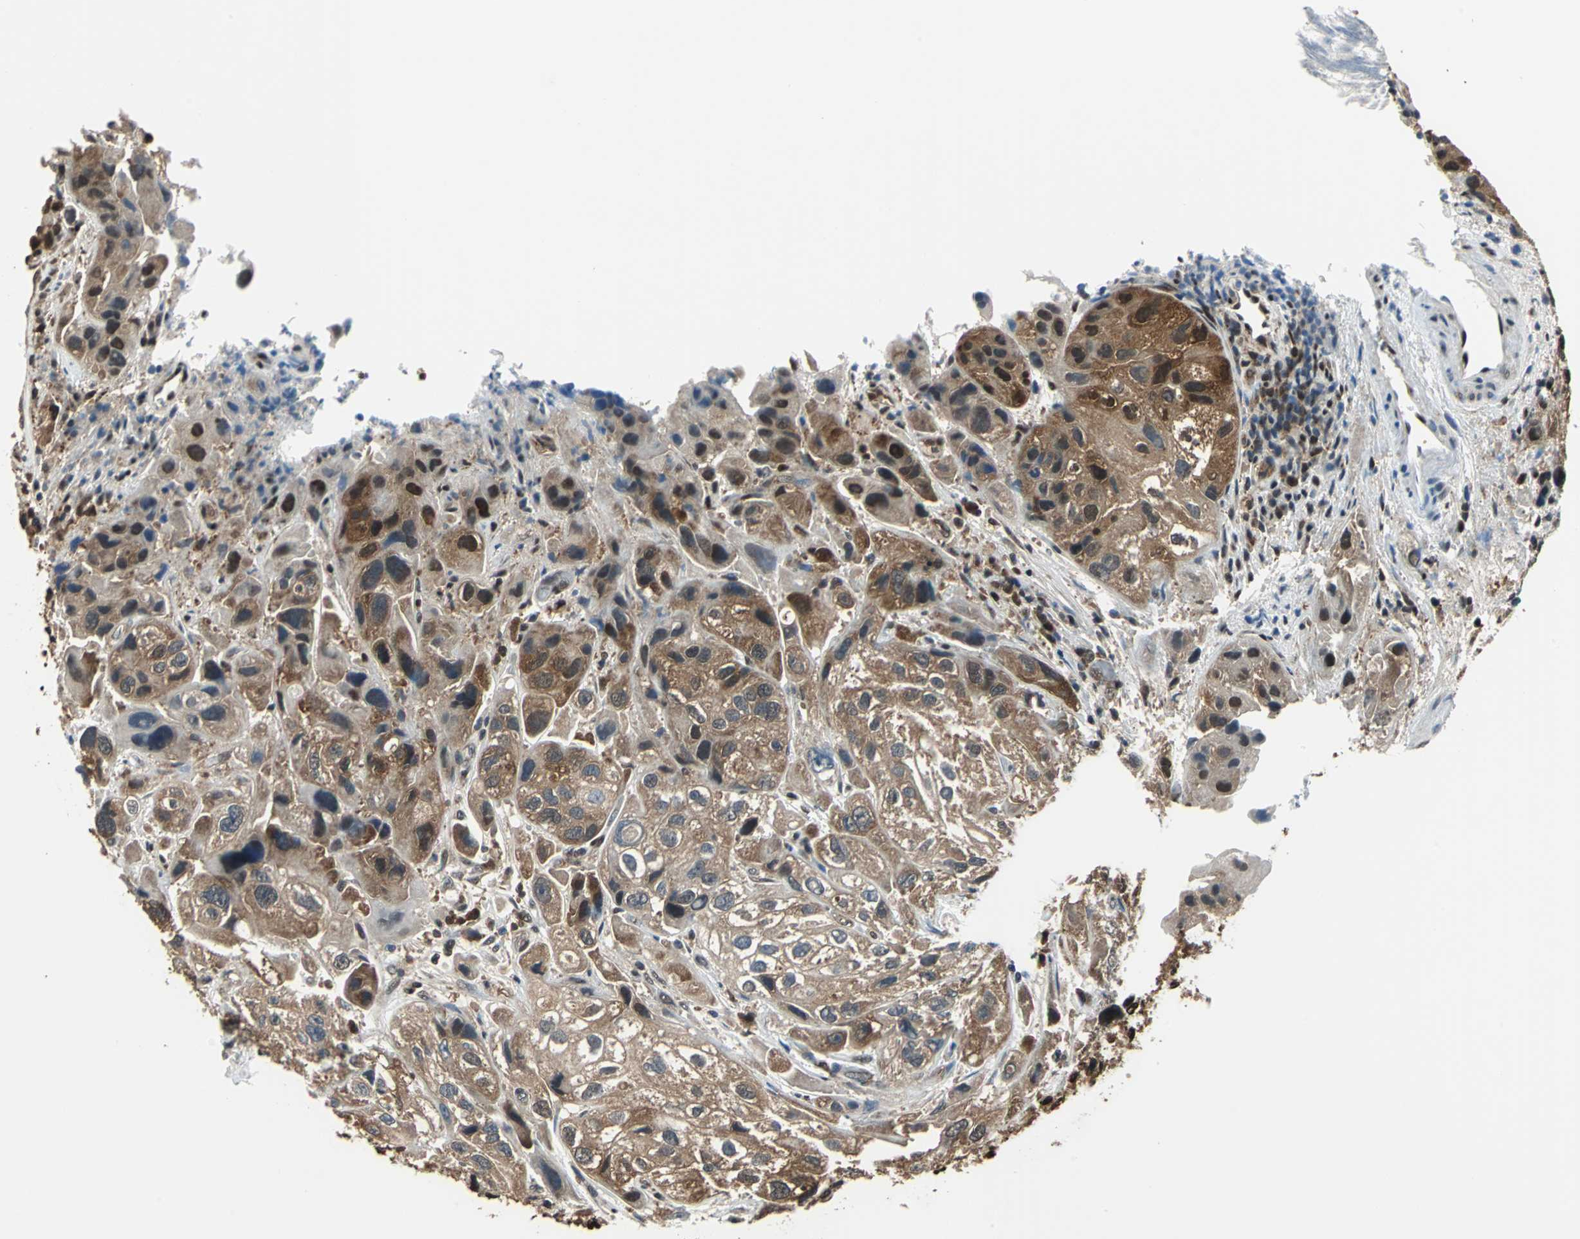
{"staining": {"intensity": "moderate", "quantity": ">75%", "location": "cytoplasmic/membranous"}, "tissue": "urothelial cancer", "cell_type": "Tumor cells", "image_type": "cancer", "snomed": [{"axis": "morphology", "description": "Urothelial carcinoma, High grade"}, {"axis": "topography", "description": "Urinary bladder"}], "caption": "IHC histopathology image of neoplastic tissue: urothelial cancer stained using IHC displays medium levels of moderate protein expression localized specifically in the cytoplasmic/membranous of tumor cells, appearing as a cytoplasmic/membranous brown color.", "gene": "PSME1", "patient": {"sex": "female", "age": 64}}